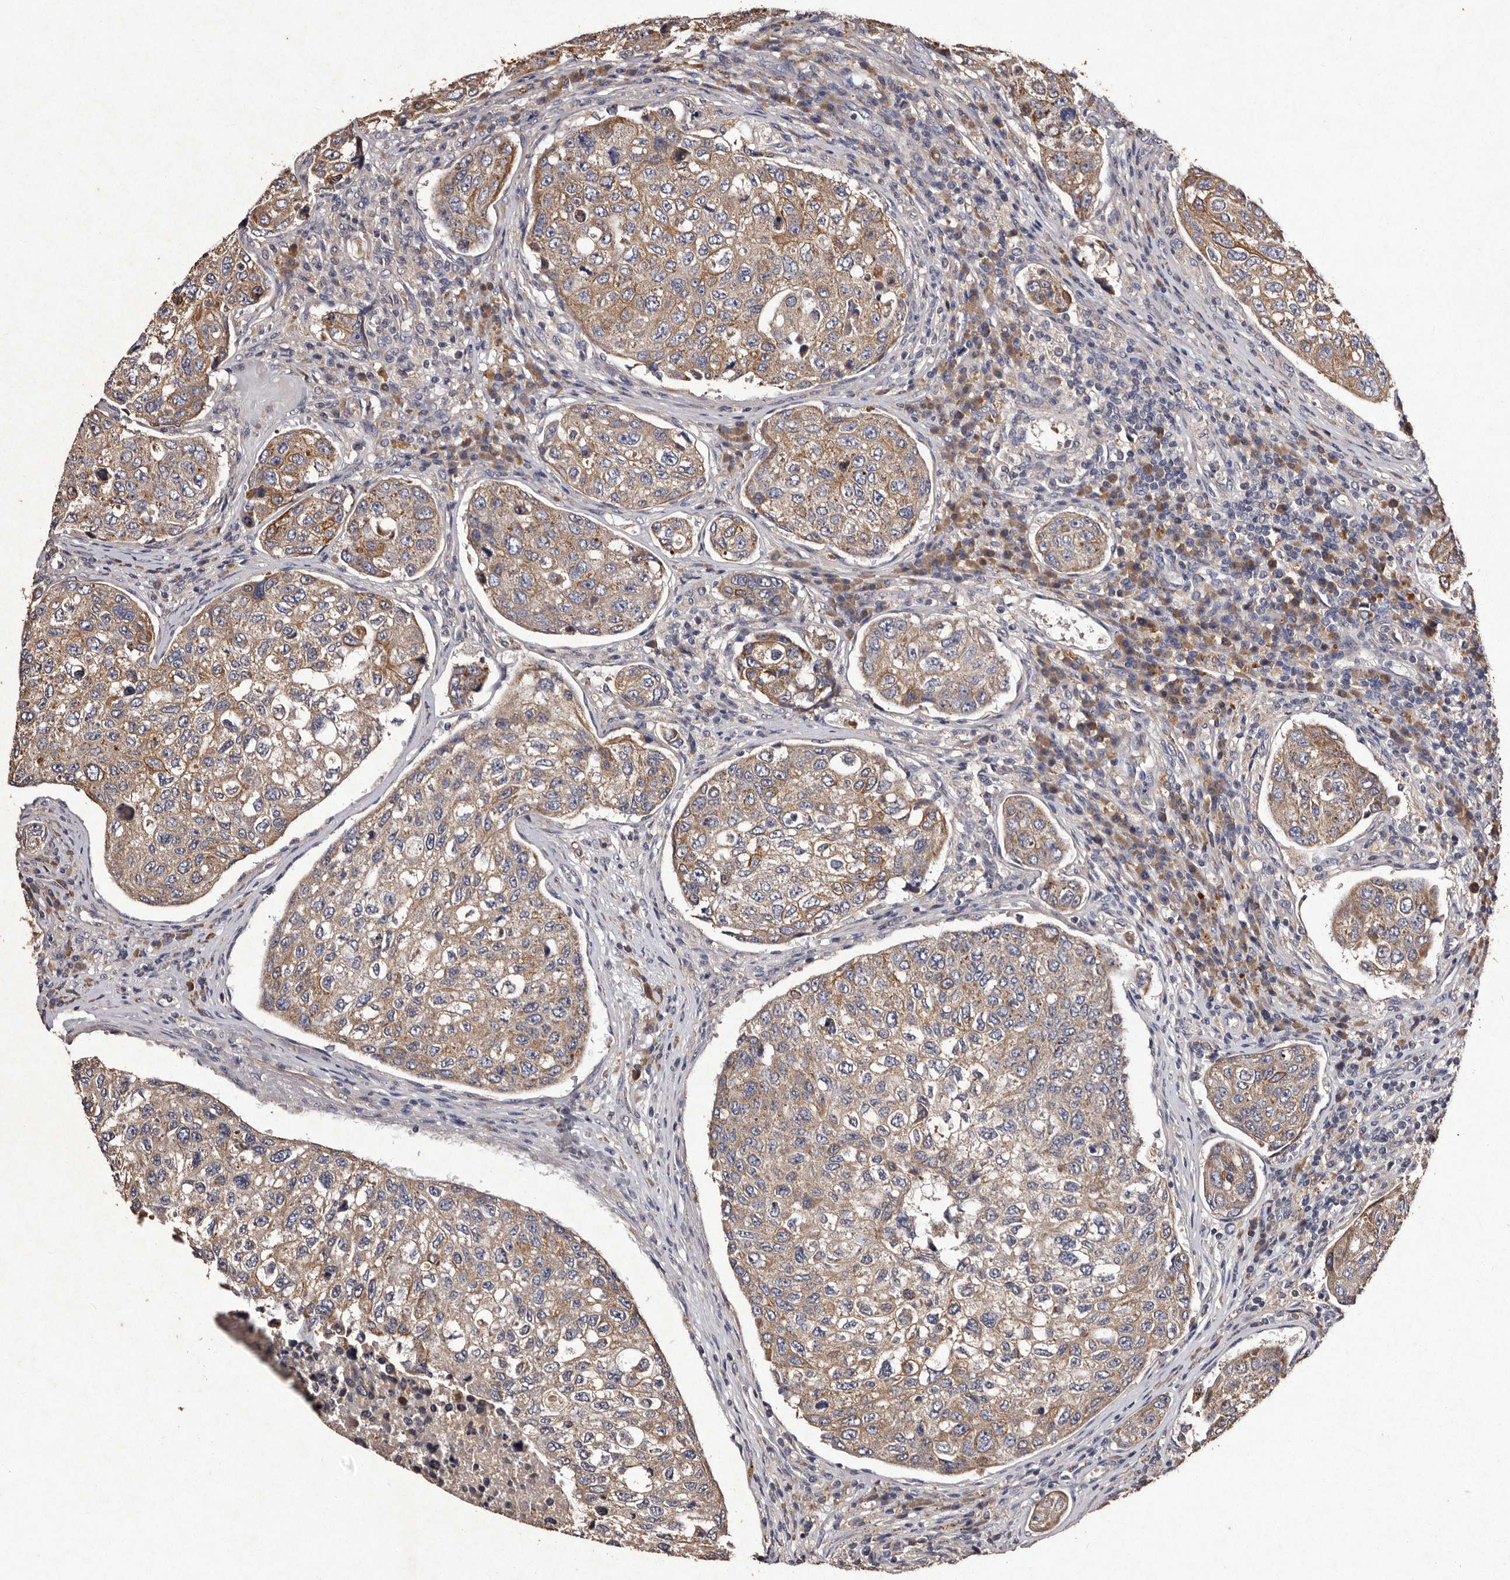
{"staining": {"intensity": "moderate", "quantity": ">75%", "location": "cytoplasmic/membranous"}, "tissue": "urothelial cancer", "cell_type": "Tumor cells", "image_type": "cancer", "snomed": [{"axis": "morphology", "description": "Urothelial carcinoma, High grade"}, {"axis": "topography", "description": "Lymph node"}, {"axis": "topography", "description": "Urinary bladder"}], "caption": "High-power microscopy captured an immunohistochemistry micrograph of high-grade urothelial carcinoma, revealing moderate cytoplasmic/membranous expression in about >75% of tumor cells. (brown staining indicates protein expression, while blue staining denotes nuclei).", "gene": "TFB1M", "patient": {"sex": "male", "age": 51}}